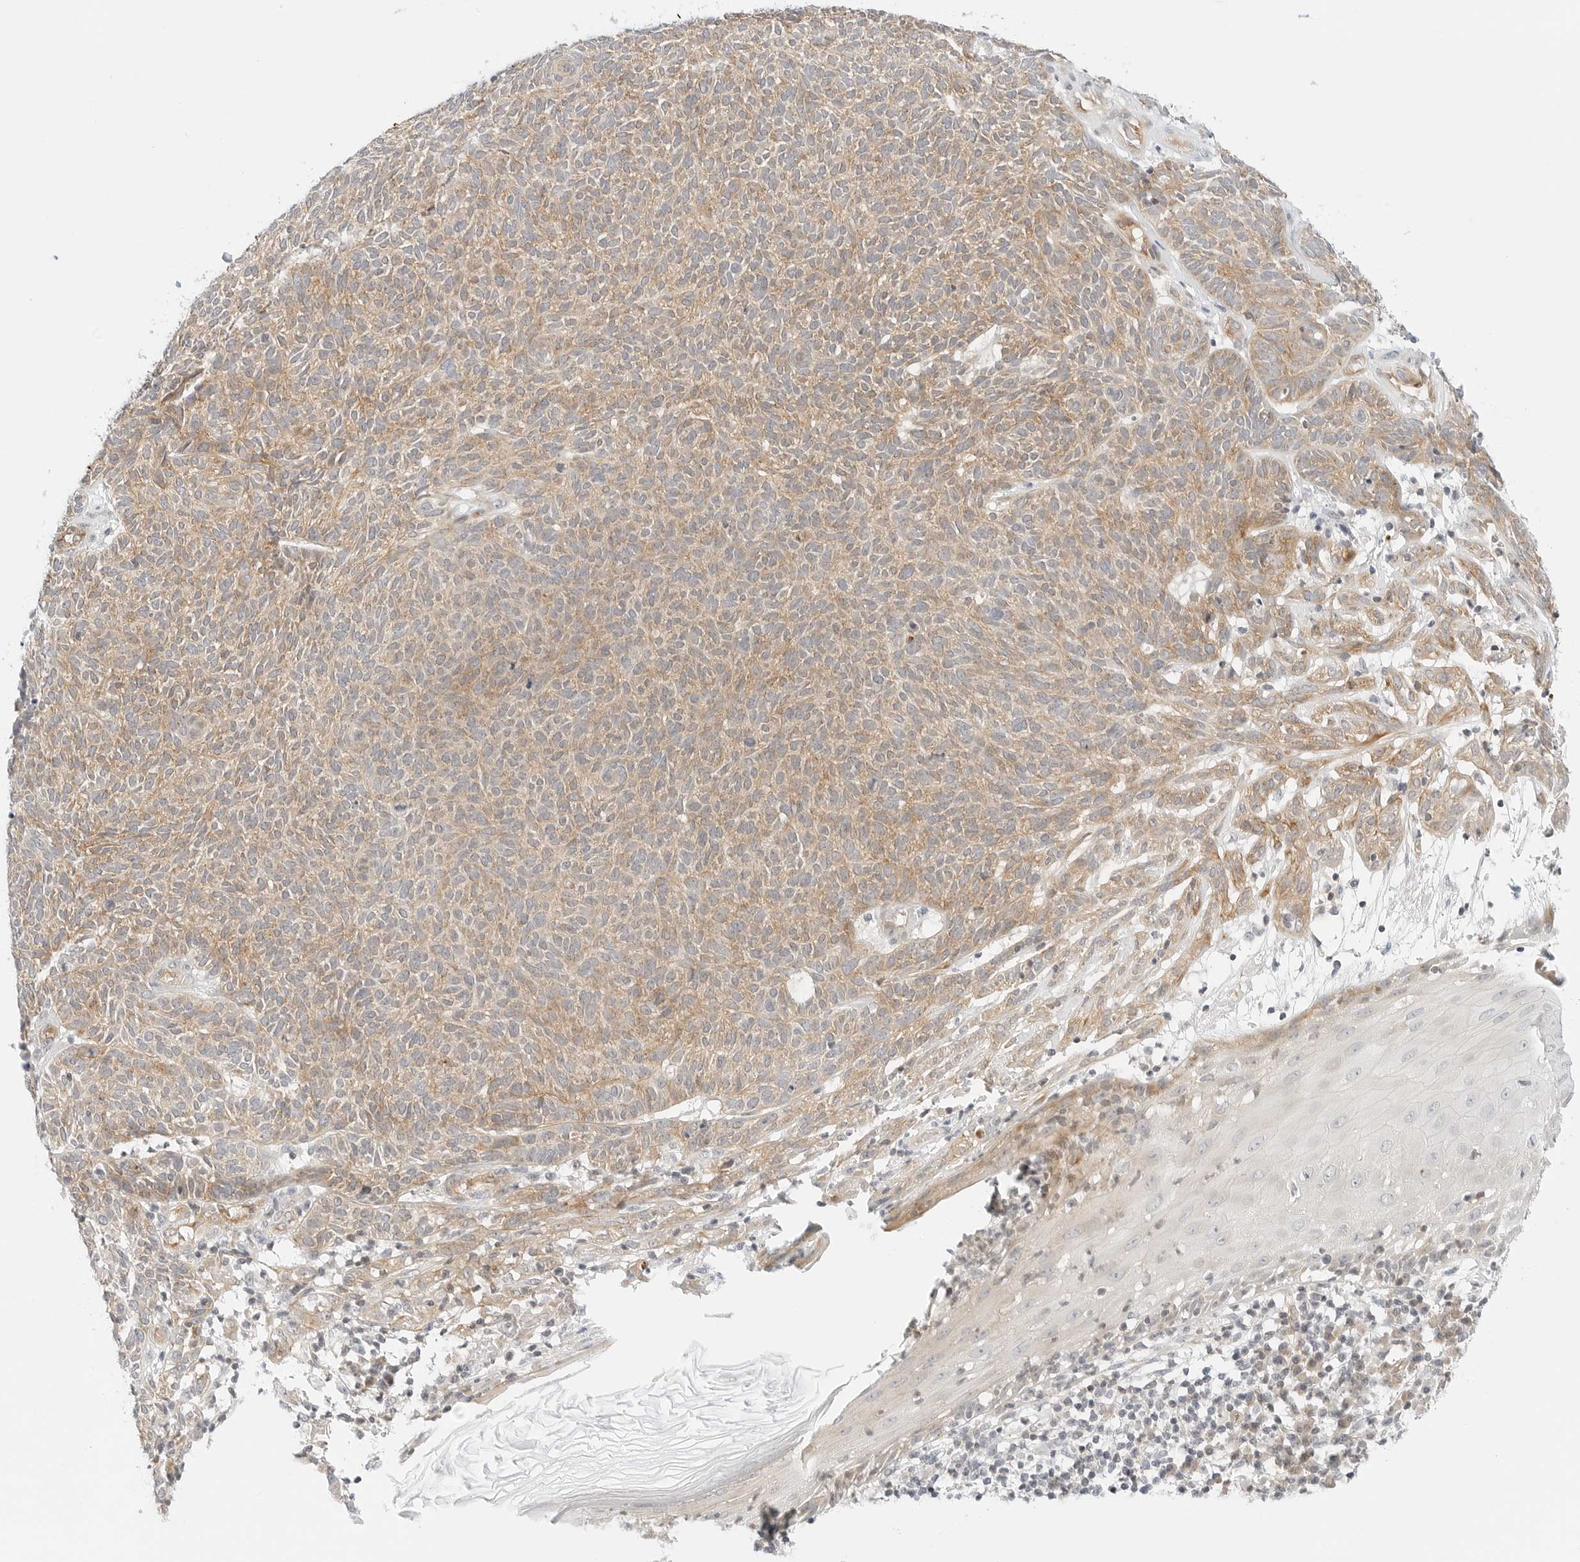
{"staining": {"intensity": "weak", "quantity": ">75%", "location": "cytoplasmic/membranous"}, "tissue": "skin cancer", "cell_type": "Tumor cells", "image_type": "cancer", "snomed": [{"axis": "morphology", "description": "Squamous cell carcinoma, NOS"}, {"axis": "topography", "description": "Skin"}], "caption": "This histopathology image shows skin cancer stained with immunohistochemistry (IHC) to label a protein in brown. The cytoplasmic/membranous of tumor cells show weak positivity for the protein. Nuclei are counter-stained blue.", "gene": "IQCC", "patient": {"sex": "female", "age": 90}}